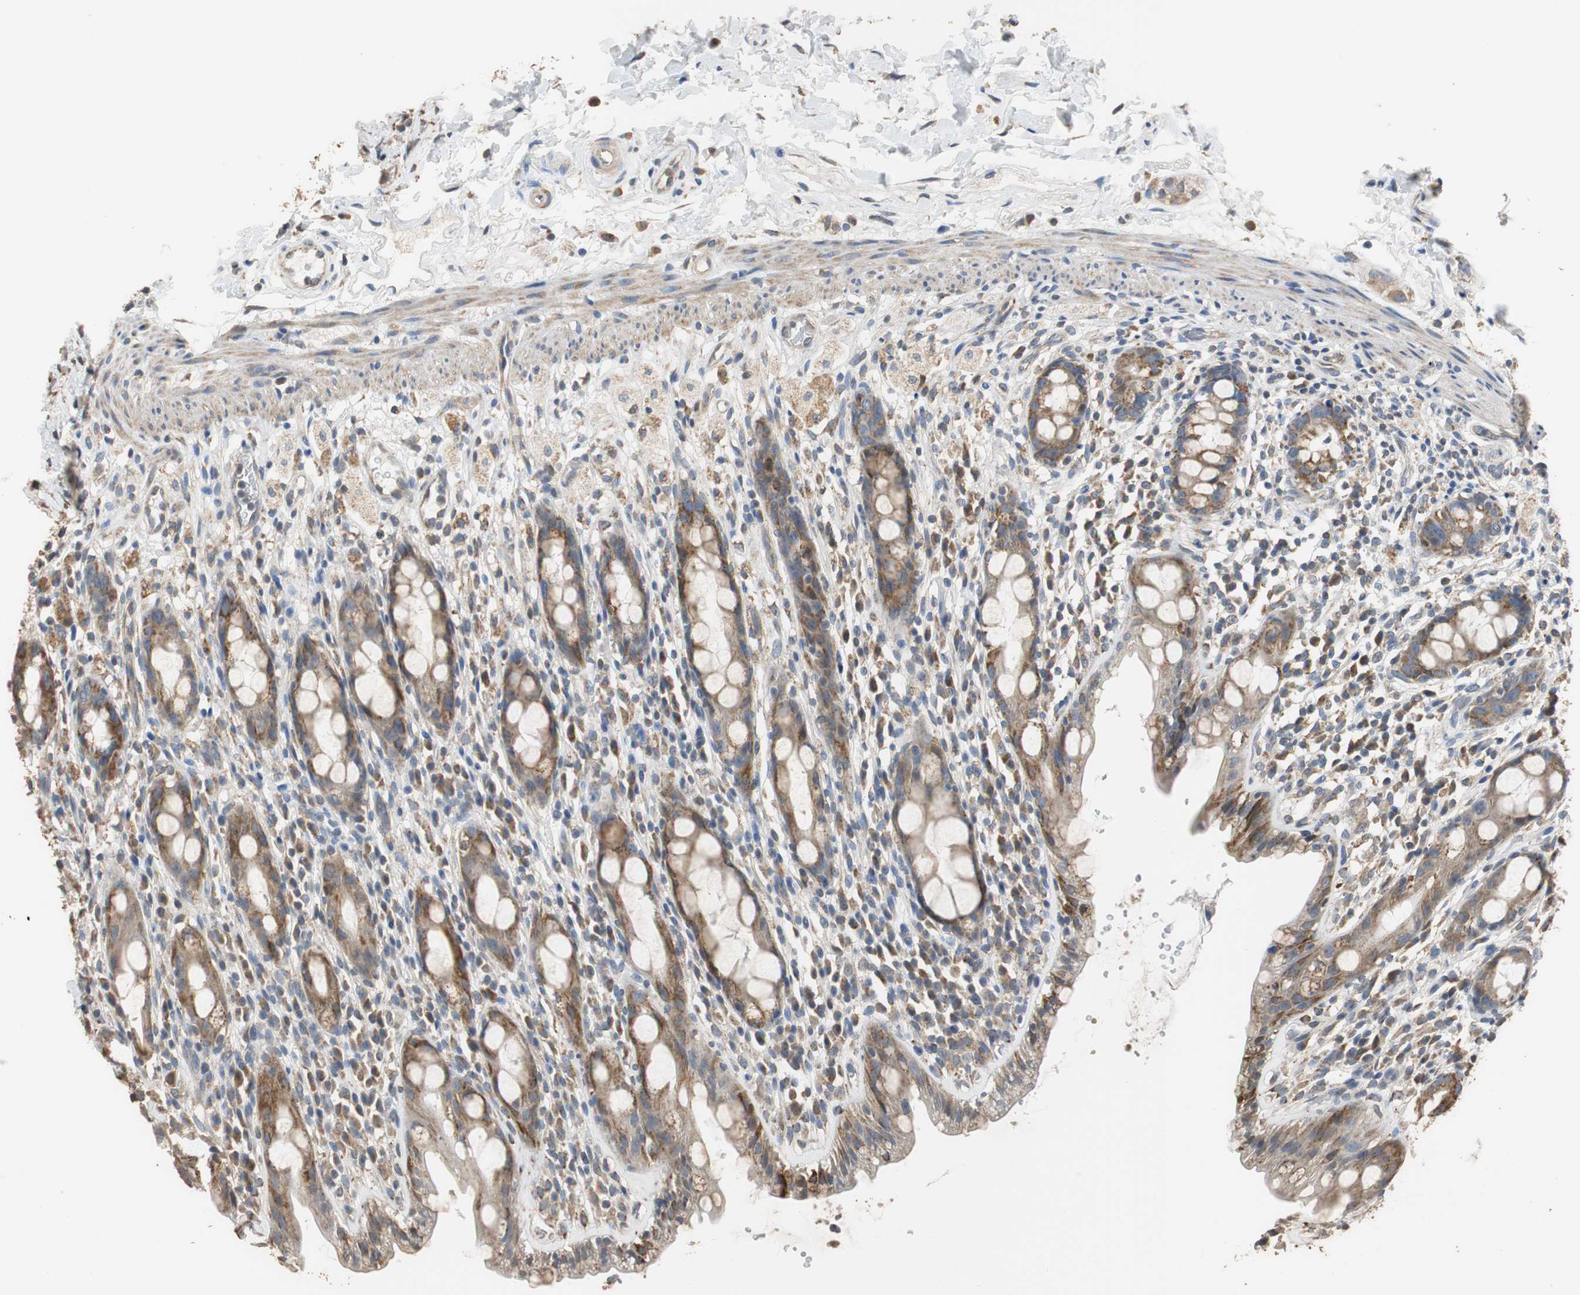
{"staining": {"intensity": "strong", "quantity": ">75%", "location": "cytoplasmic/membranous"}, "tissue": "rectum", "cell_type": "Glandular cells", "image_type": "normal", "snomed": [{"axis": "morphology", "description": "Normal tissue, NOS"}, {"axis": "topography", "description": "Rectum"}], "caption": "Strong cytoplasmic/membranous staining is identified in approximately >75% of glandular cells in unremarkable rectum. Ihc stains the protein of interest in brown and the nuclei are stained blue.", "gene": "HMGCL", "patient": {"sex": "male", "age": 44}}